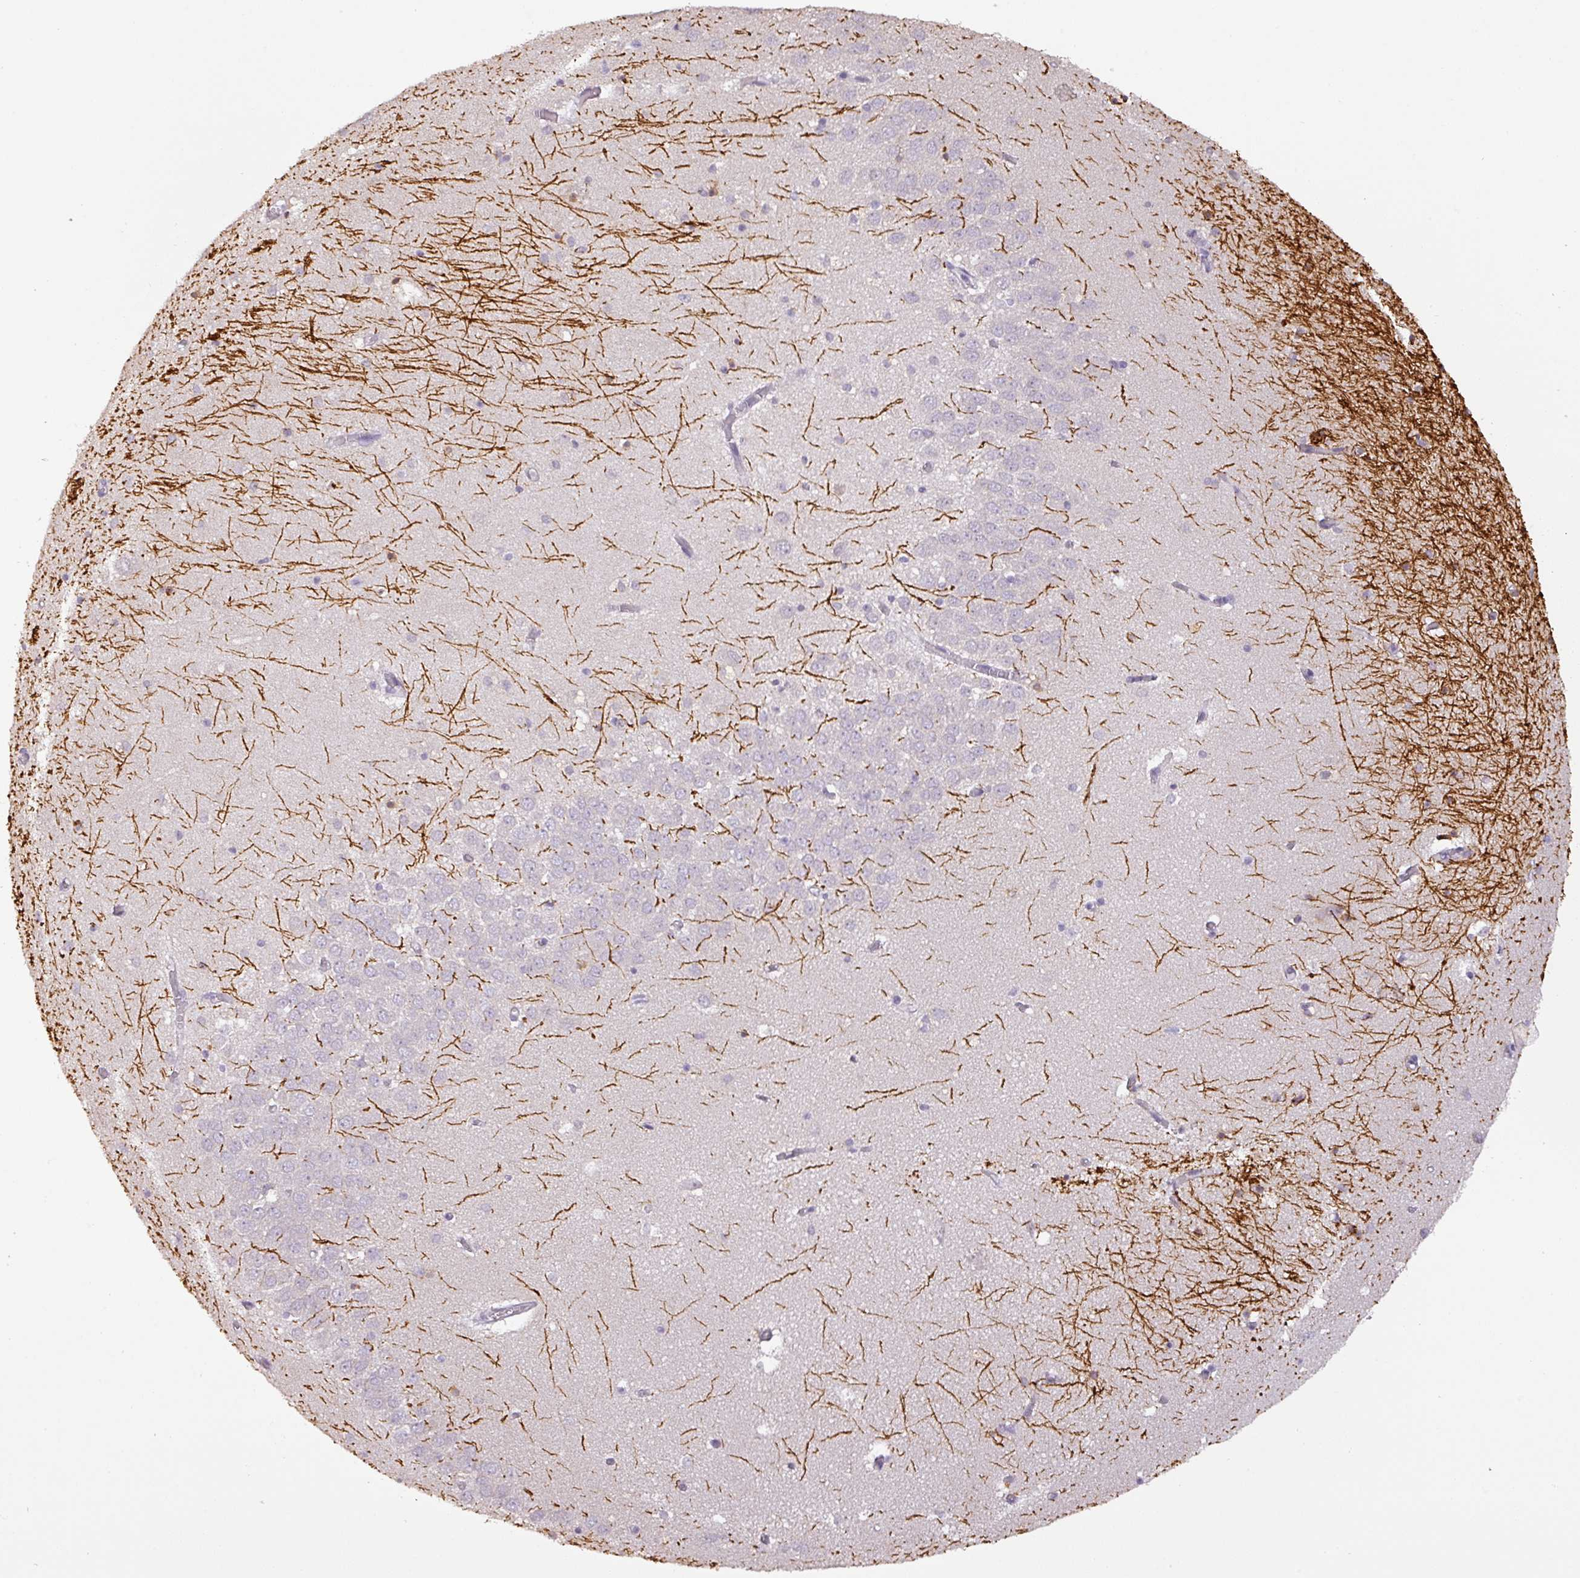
{"staining": {"intensity": "negative", "quantity": "none", "location": "none"}, "tissue": "hippocampus", "cell_type": "Glial cells", "image_type": "normal", "snomed": [{"axis": "morphology", "description": "Normal tissue, NOS"}, {"axis": "topography", "description": "Hippocampus"}], "caption": "DAB immunohistochemical staining of unremarkable hippocampus displays no significant expression in glial cells. (Stains: DAB immunohistochemistry (IHC) with hematoxylin counter stain, Microscopy: brightfield microscopy at high magnification).", "gene": "DRD5", "patient": {"sex": "male", "age": 70}}